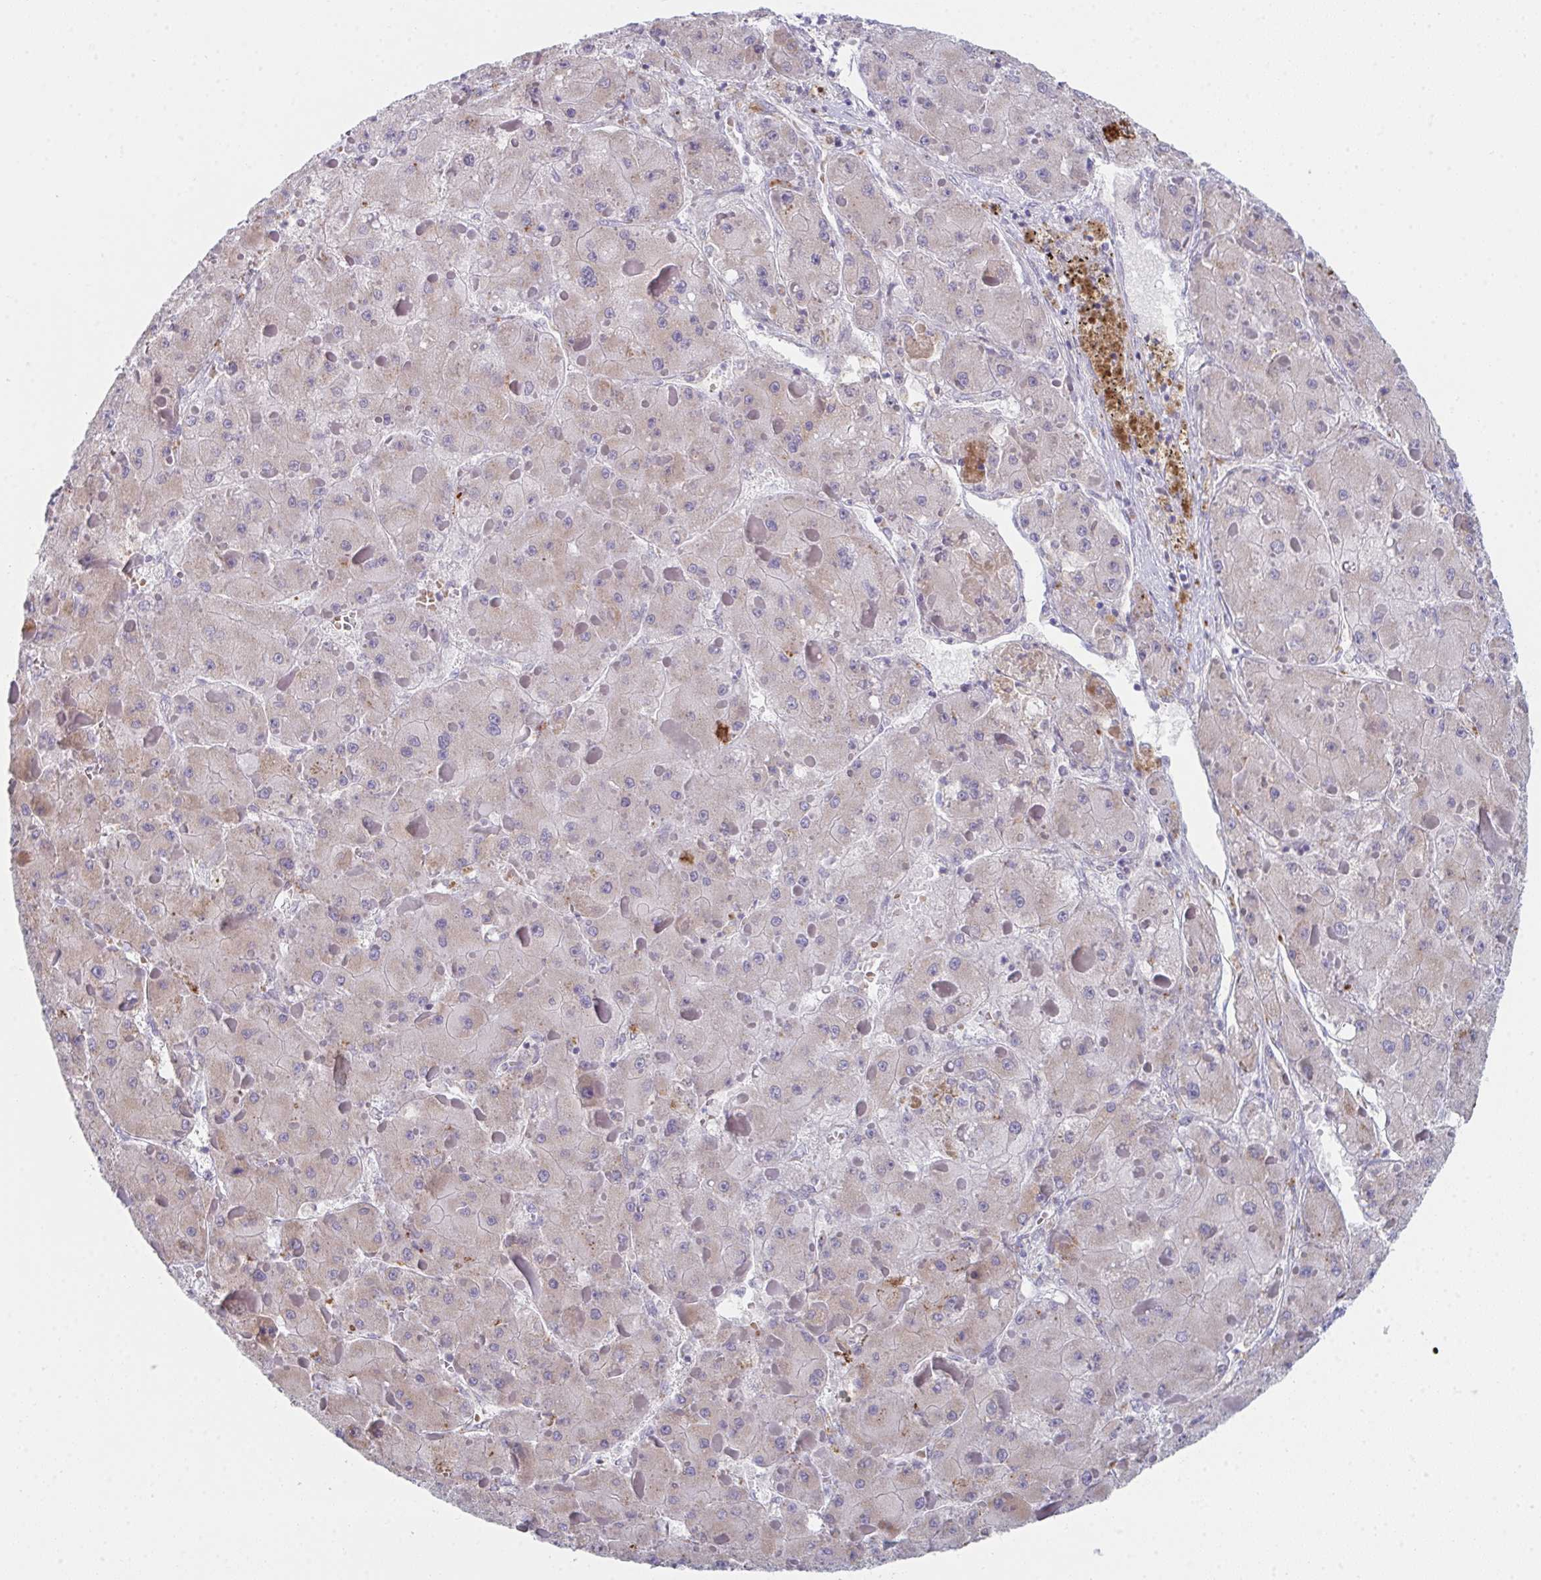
{"staining": {"intensity": "weak", "quantity": "<25%", "location": "cytoplasmic/membranous"}, "tissue": "liver cancer", "cell_type": "Tumor cells", "image_type": "cancer", "snomed": [{"axis": "morphology", "description": "Carcinoma, Hepatocellular, NOS"}, {"axis": "topography", "description": "Liver"}], "caption": "Liver cancer (hepatocellular carcinoma) stained for a protein using immunohistochemistry exhibits no expression tumor cells.", "gene": "VWDE", "patient": {"sex": "female", "age": 73}}